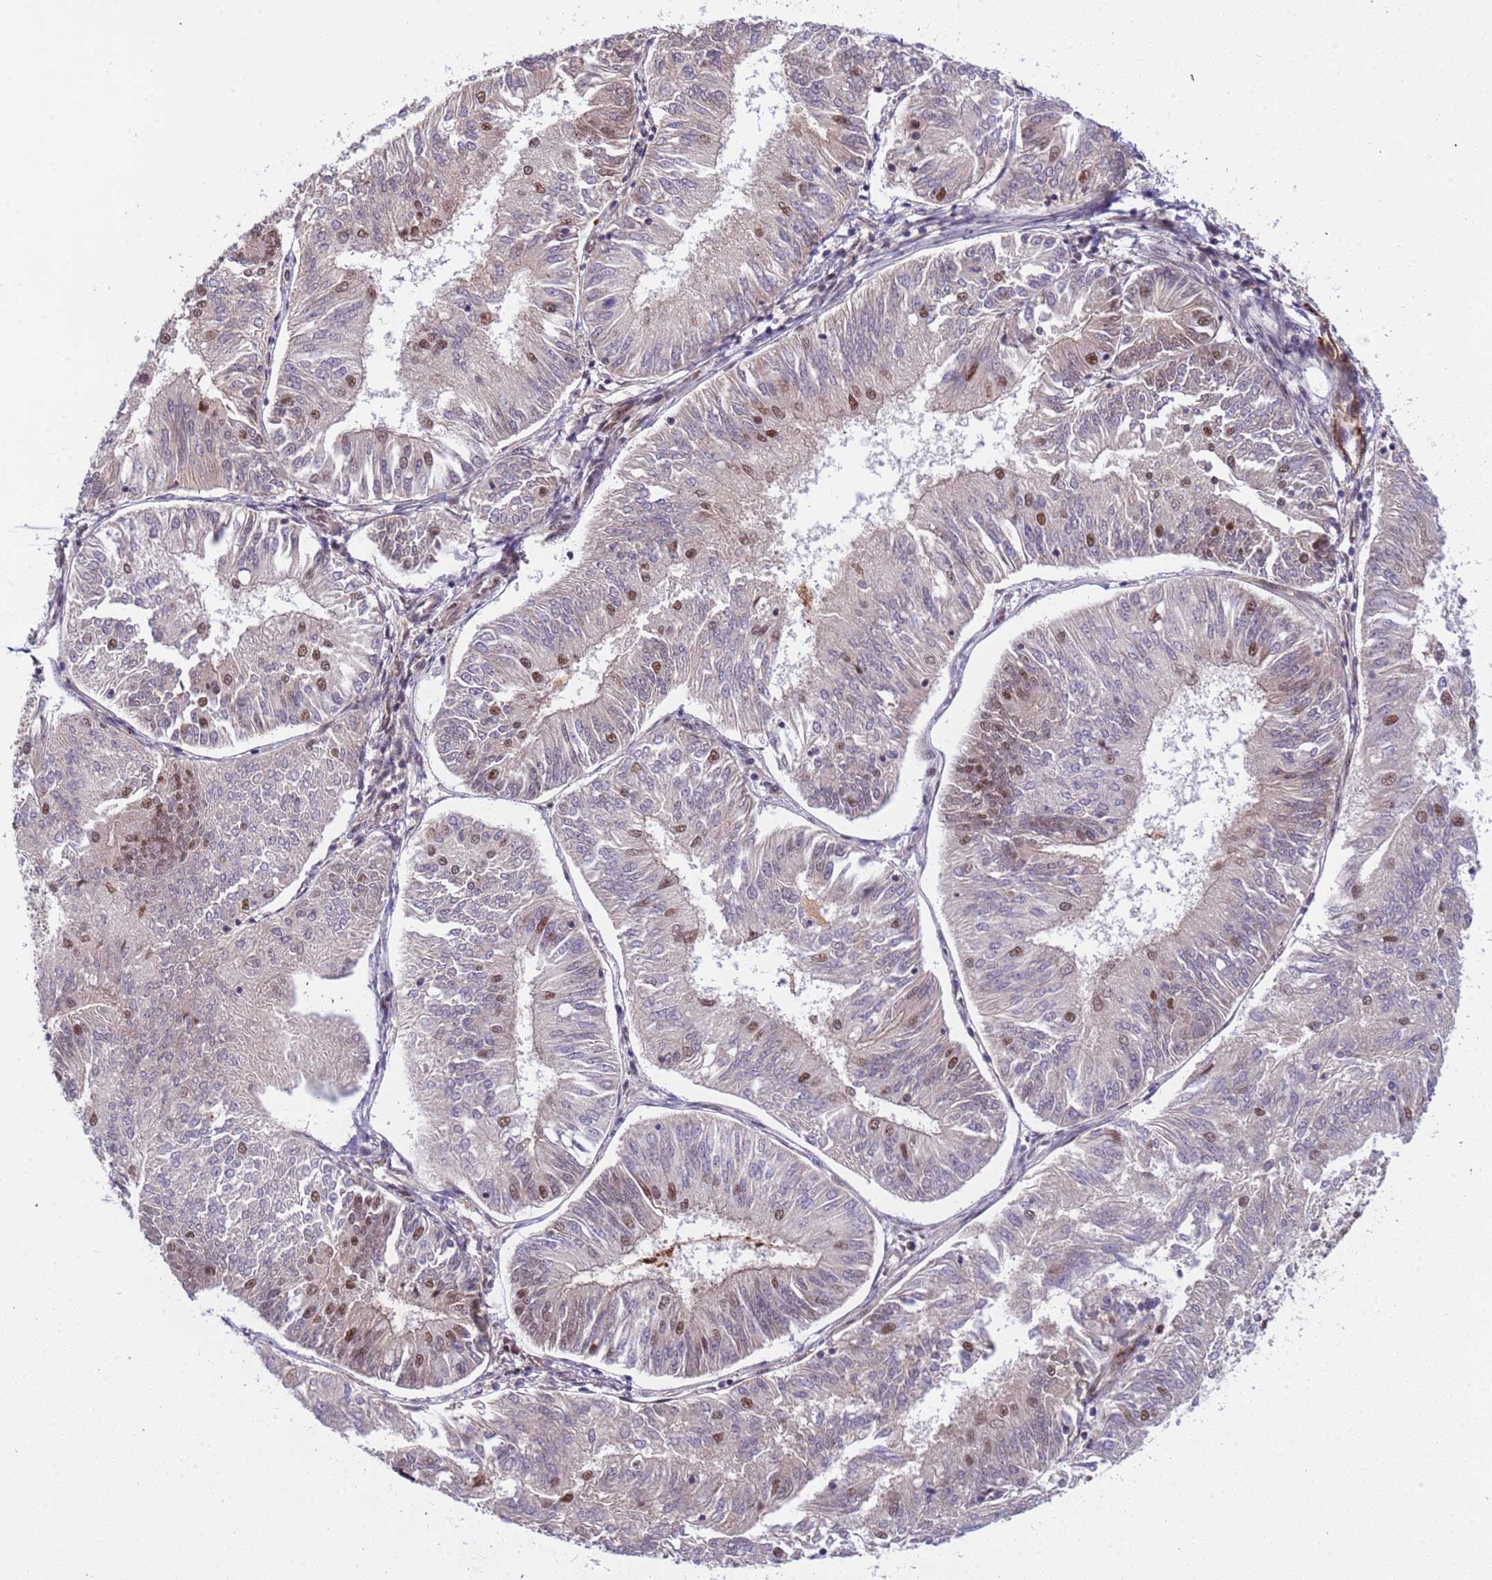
{"staining": {"intensity": "moderate", "quantity": "<25%", "location": "nuclear"}, "tissue": "endometrial cancer", "cell_type": "Tumor cells", "image_type": "cancer", "snomed": [{"axis": "morphology", "description": "Adenocarcinoma, NOS"}, {"axis": "topography", "description": "Endometrium"}], "caption": "Endometrial cancer stained with a brown dye demonstrates moderate nuclear positive staining in approximately <25% of tumor cells.", "gene": "SRRT", "patient": {"sex": "female", "age": 58}}